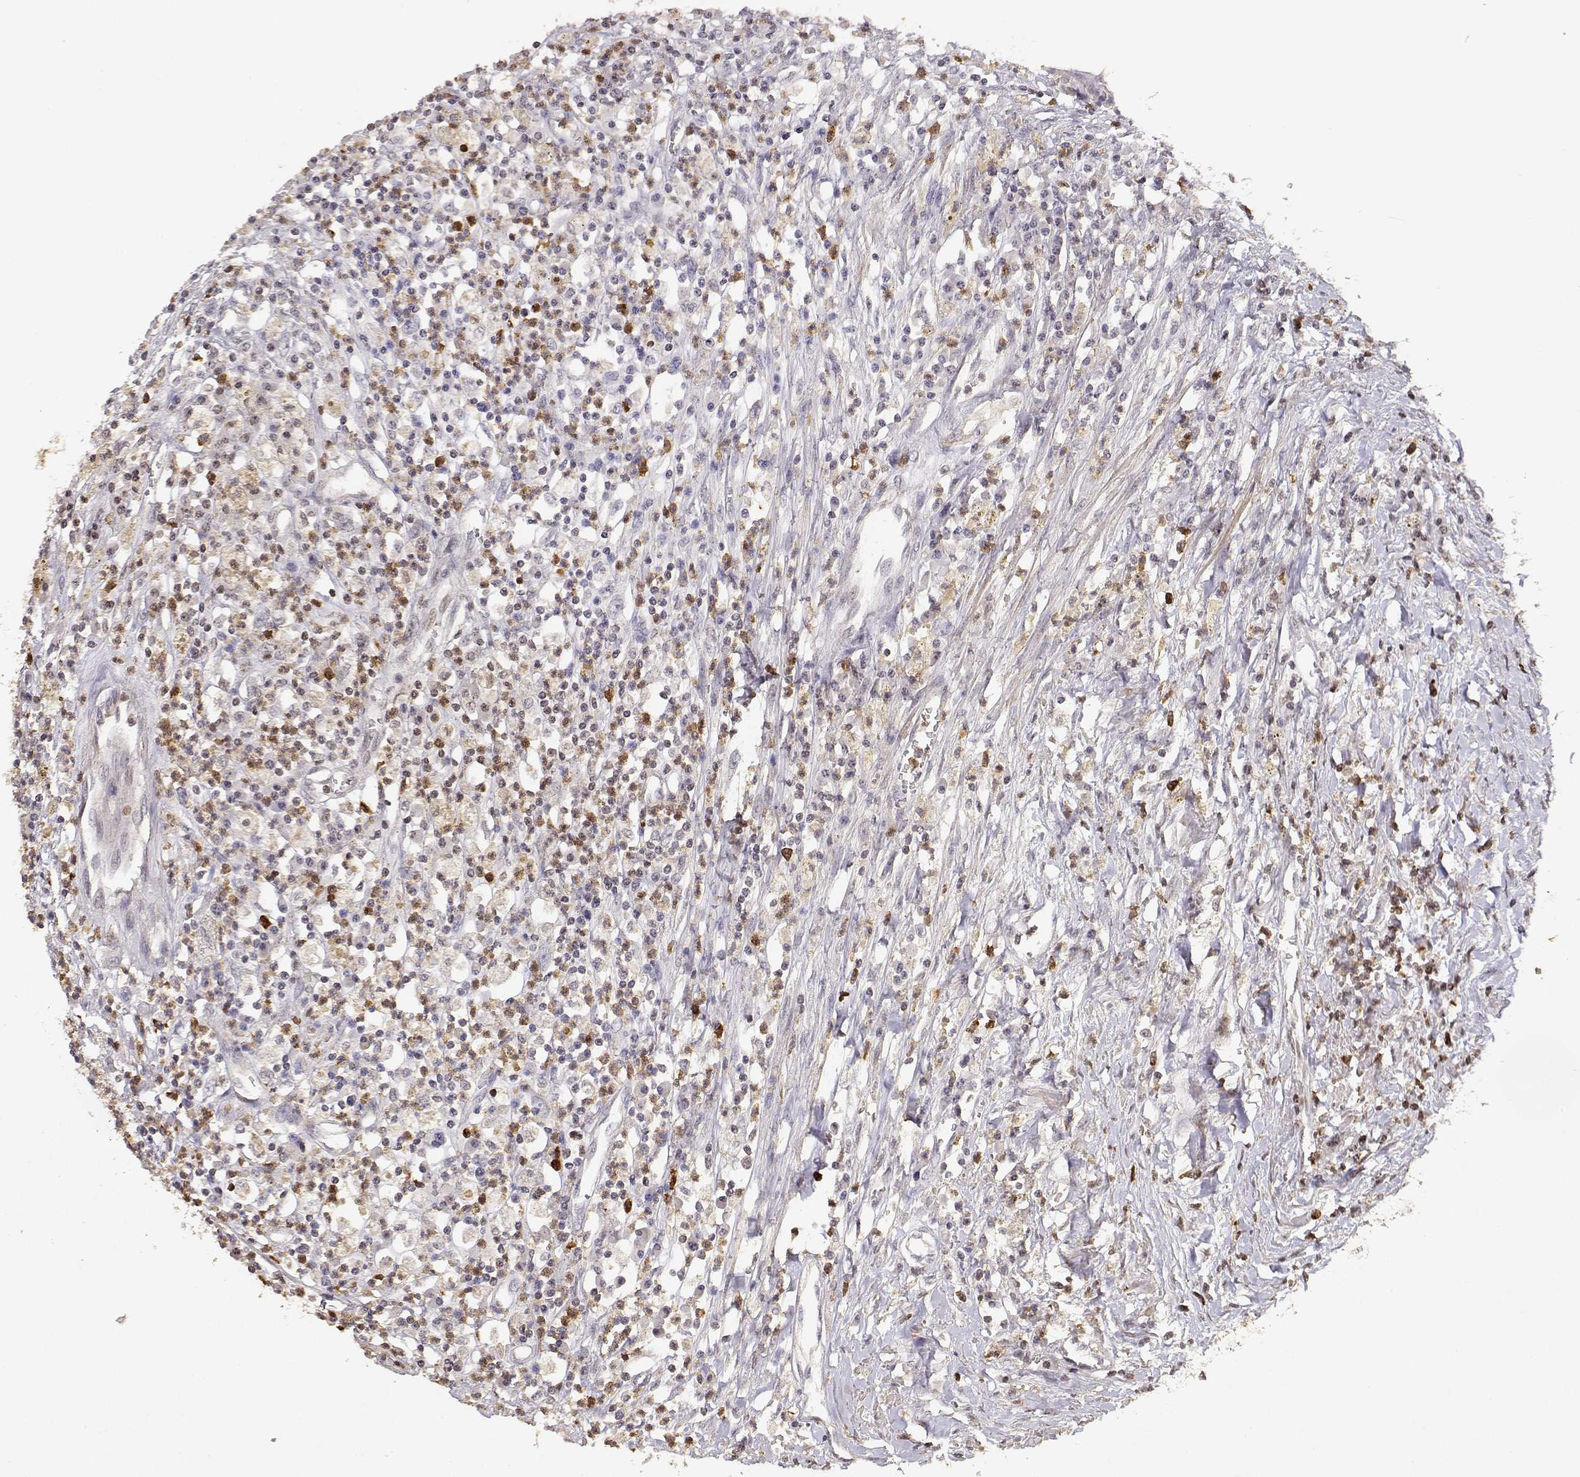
{"staining": {"intensity": "negative", "quantity": "none", "location": "none"}, "tissue": "colorectal cancer", "cell_type": "Tumor cells", "image_type": "cancer", "snomed": [{"axis": "morphology", "description": "Adenocarcinoma, NOS"}, {"axis": "topography", "description": "Rectum"}], "caption": "Immunohistochemistry (IHC) photomicrograph of neoplastic tissue: colorectal cancer stained with DAB shows no significant protein staining in tumor cells.", "gene": "TNFRSF10C", "patient": {"sex": "male", "age": 54}}